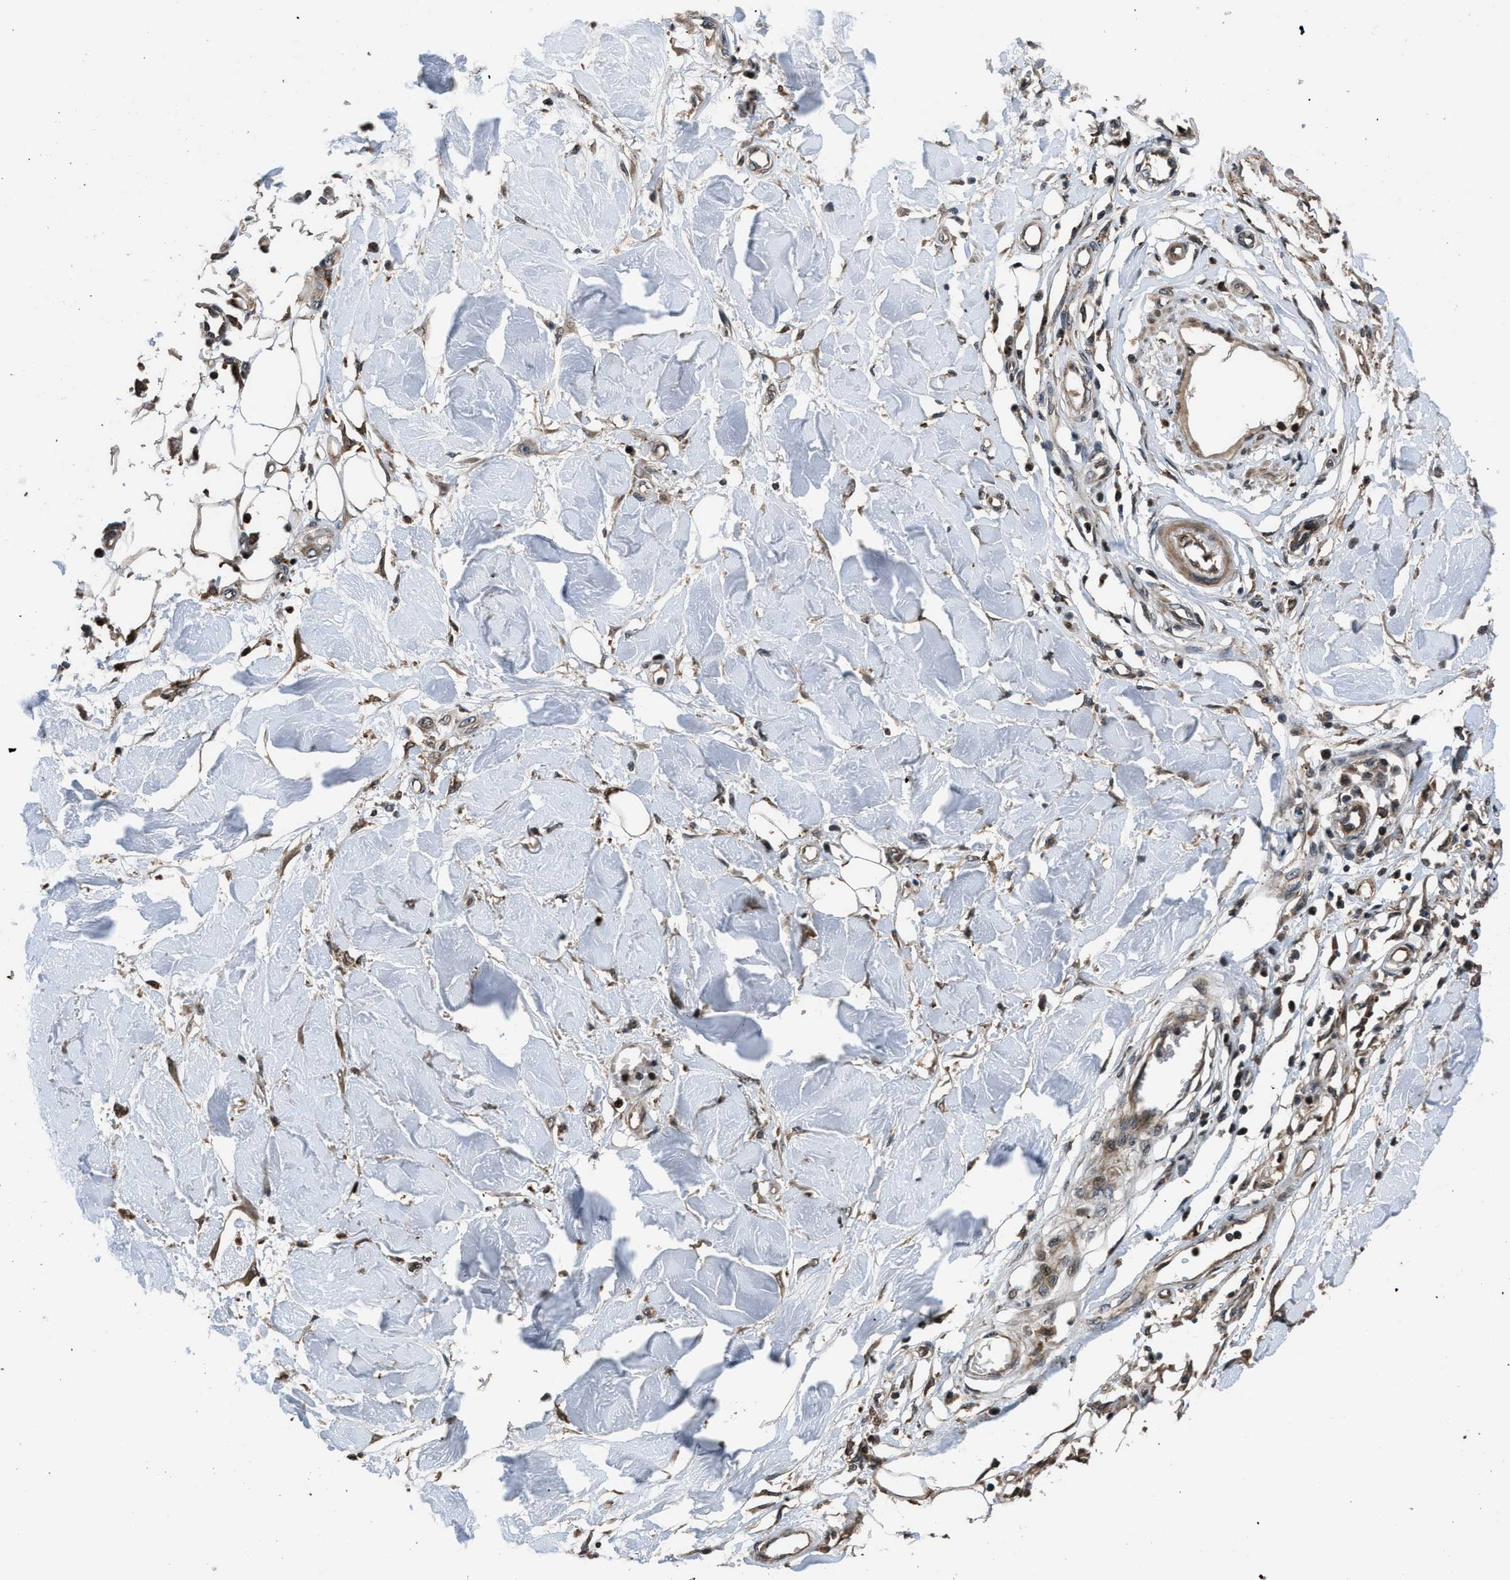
{"staining": {"intensity": "moderate", "quantity": ">75%", "location": "cytoplasmic/membranous,nuclear"}, "tissue": "adipose tissue", "cell_type": "Adipocytes", "image_type": "normal", "snomed": [{"axis": "morphology", "description": "Normal tissue, NOS"}, {"axis": "morphology", "description": "Squamous cell carcinoma, NOS"}, {"axis": "topography", "description": "Skin"}, {"axis": "topography", "description": "Peripheral nerve tissue"}], "caption": "Immunohistochemical staining of unremarkable adipose tissue shows medium levels of moderate cytoplasmic/membranous,nuclear staining in about >75% of adipocytes. (IHC, brightfield microscopy, high magnification).", "gene": "CTBS", "patient": {"sex": "male", "age": 83}}